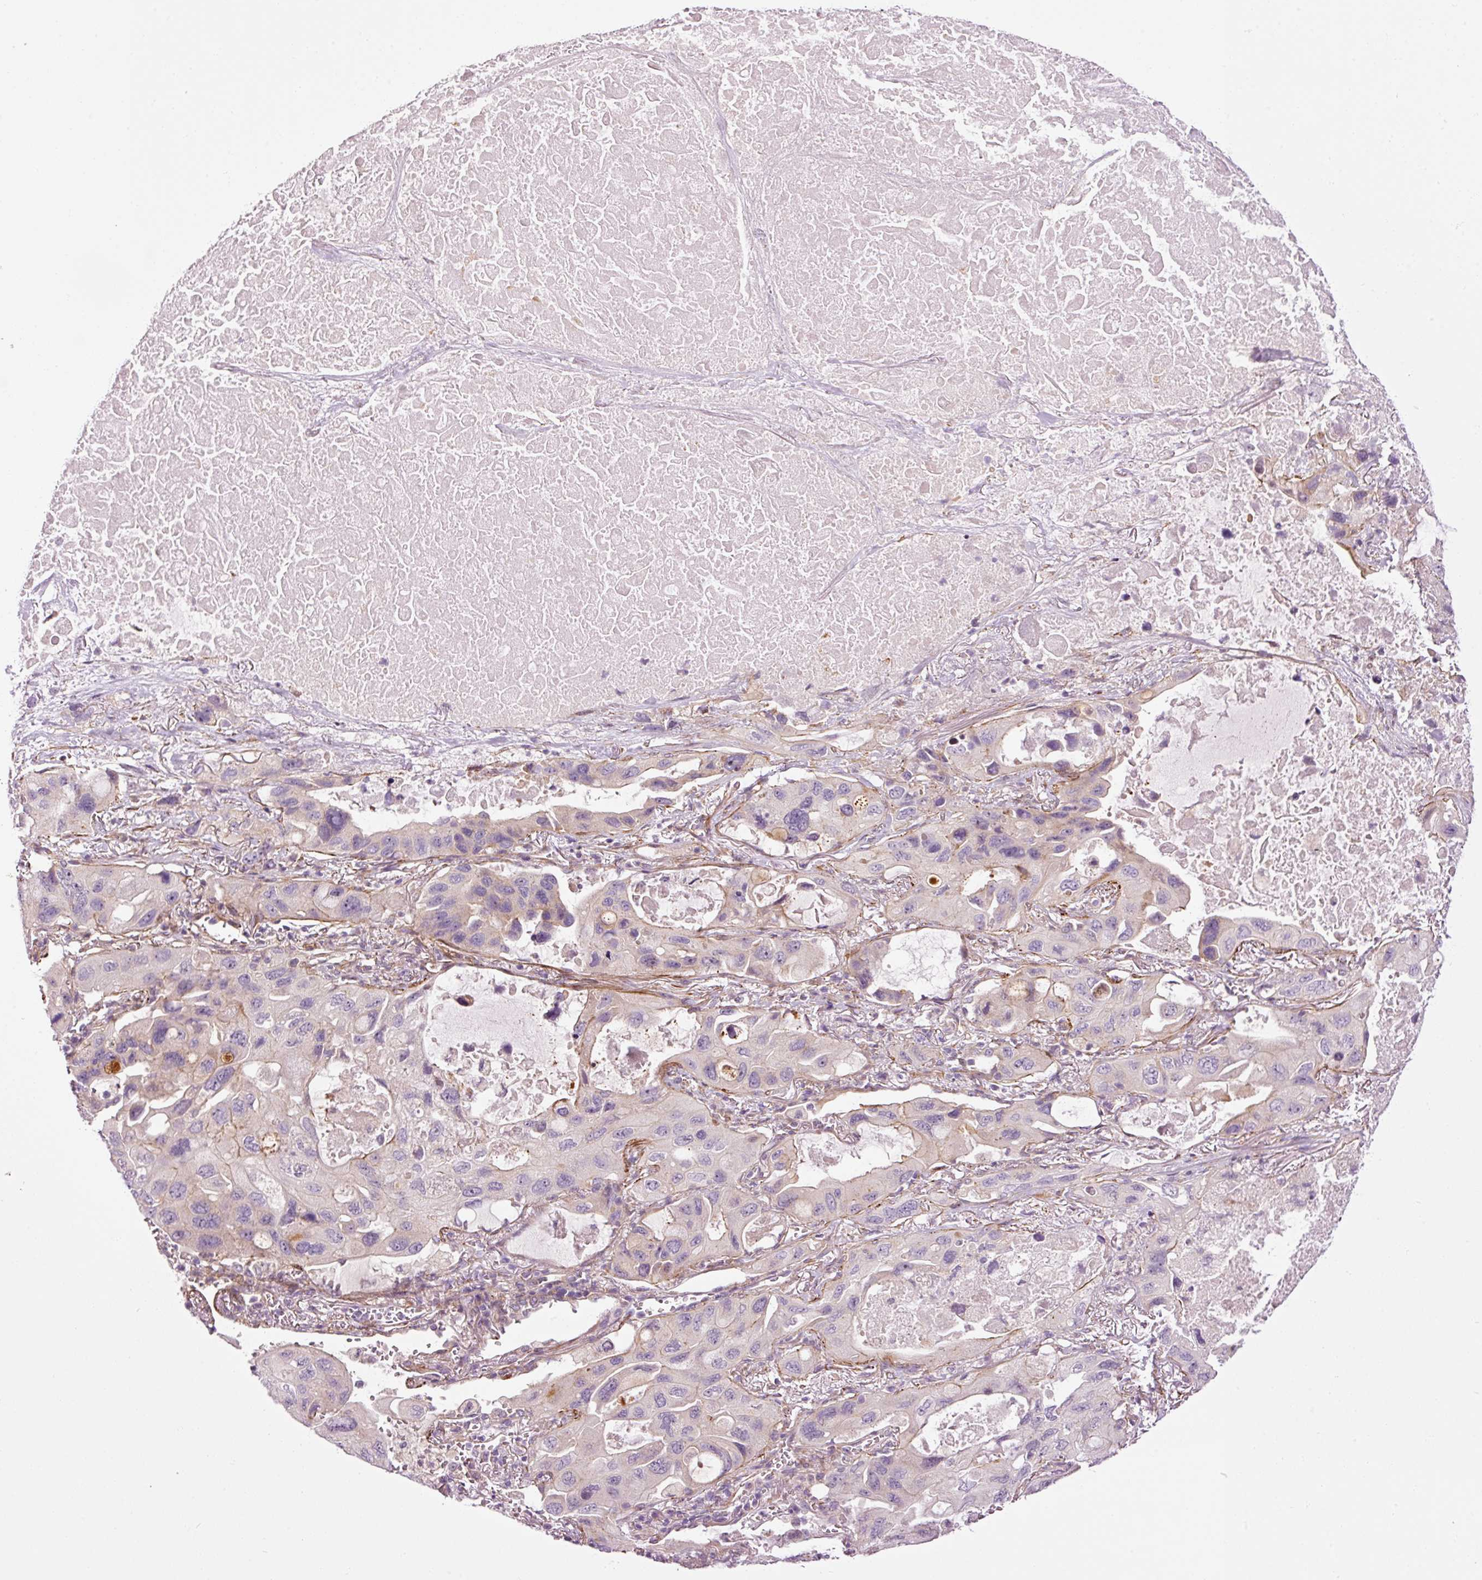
{"staining": {"intensity": "negative", "quantity": "none", "location": "none"}, "tissue": "lung cancer", "cell_type": "Tumor cells", "image_type": "cancer", "snomed": [{"axis": "morphology", "description": "Squamous cell carcinoma, NOS"}, {"axis": "topography", "description": "Lung"}], "caption": "High magnification brightfield microscopy of lung cancer stained with DAB (brown) and counterstained with hematoxylin (blue): tumor cells show no significant expression. (Stains: DAB immunohistochemistry (IHC) with hematoxylin counter stain, Microscopy: brightfield microscopy at high magnification).", "gene": "ANKRD20A1", "patient": {"sex": "female", "age": 73}}